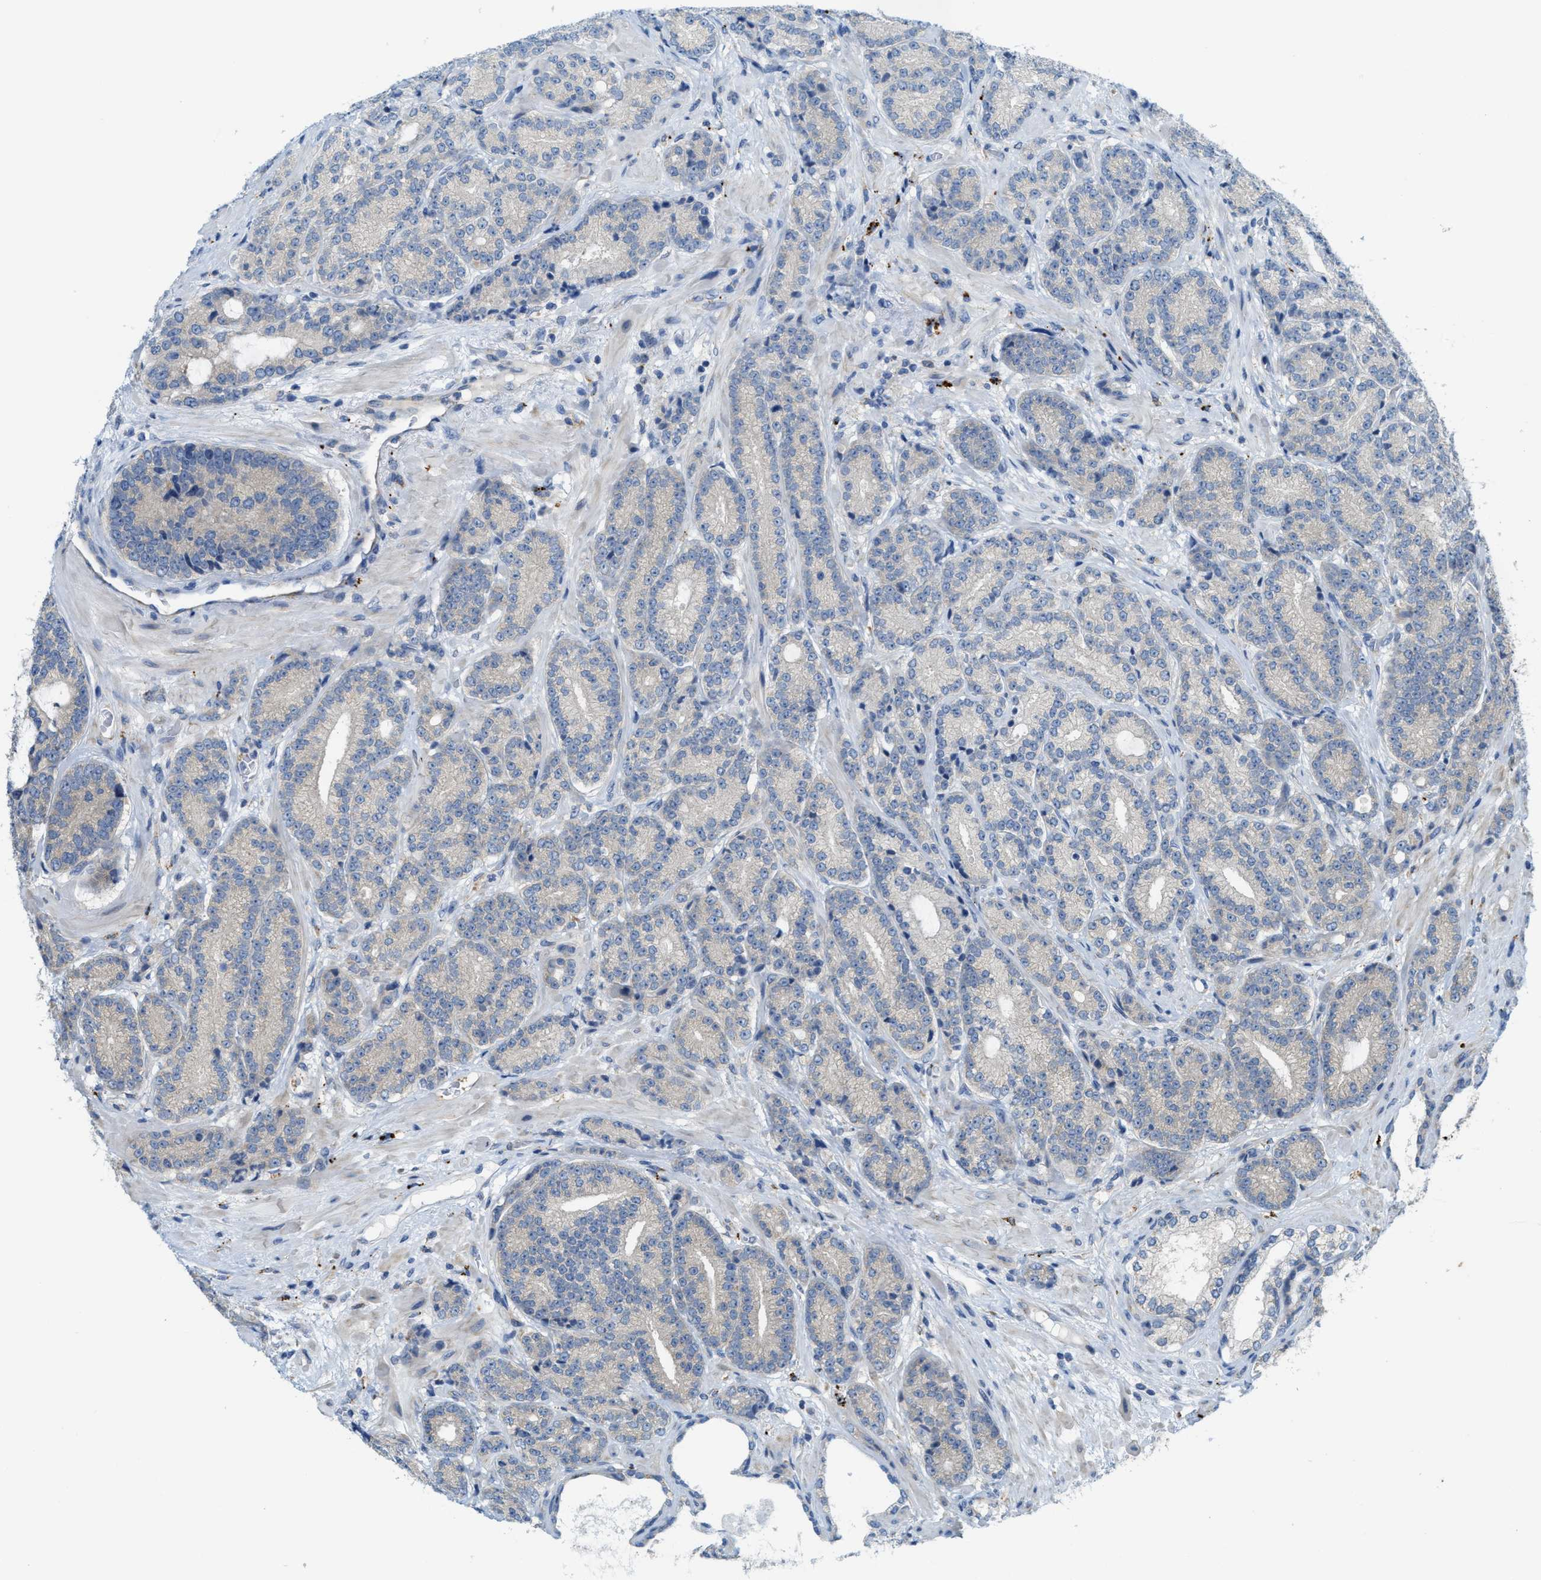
{"staining": {"intensity": "negative", "quantity": "none", "location": "none"}, "tissue": "prostate cancer", "cell_type": "Tumor cells", "image_type": "cancer", "snomed": [{"axis": "morphology", "description": "Adenocarcinoma, High grade"}, {"axis": "topography", "description": "Prostate"}], "caption": "Tumor cells are negative for protein expression in human prostate adenocarcinoma (high-grade).", "gene": "KLHDC10", "patient": {"sex": "male", "age": 61}}